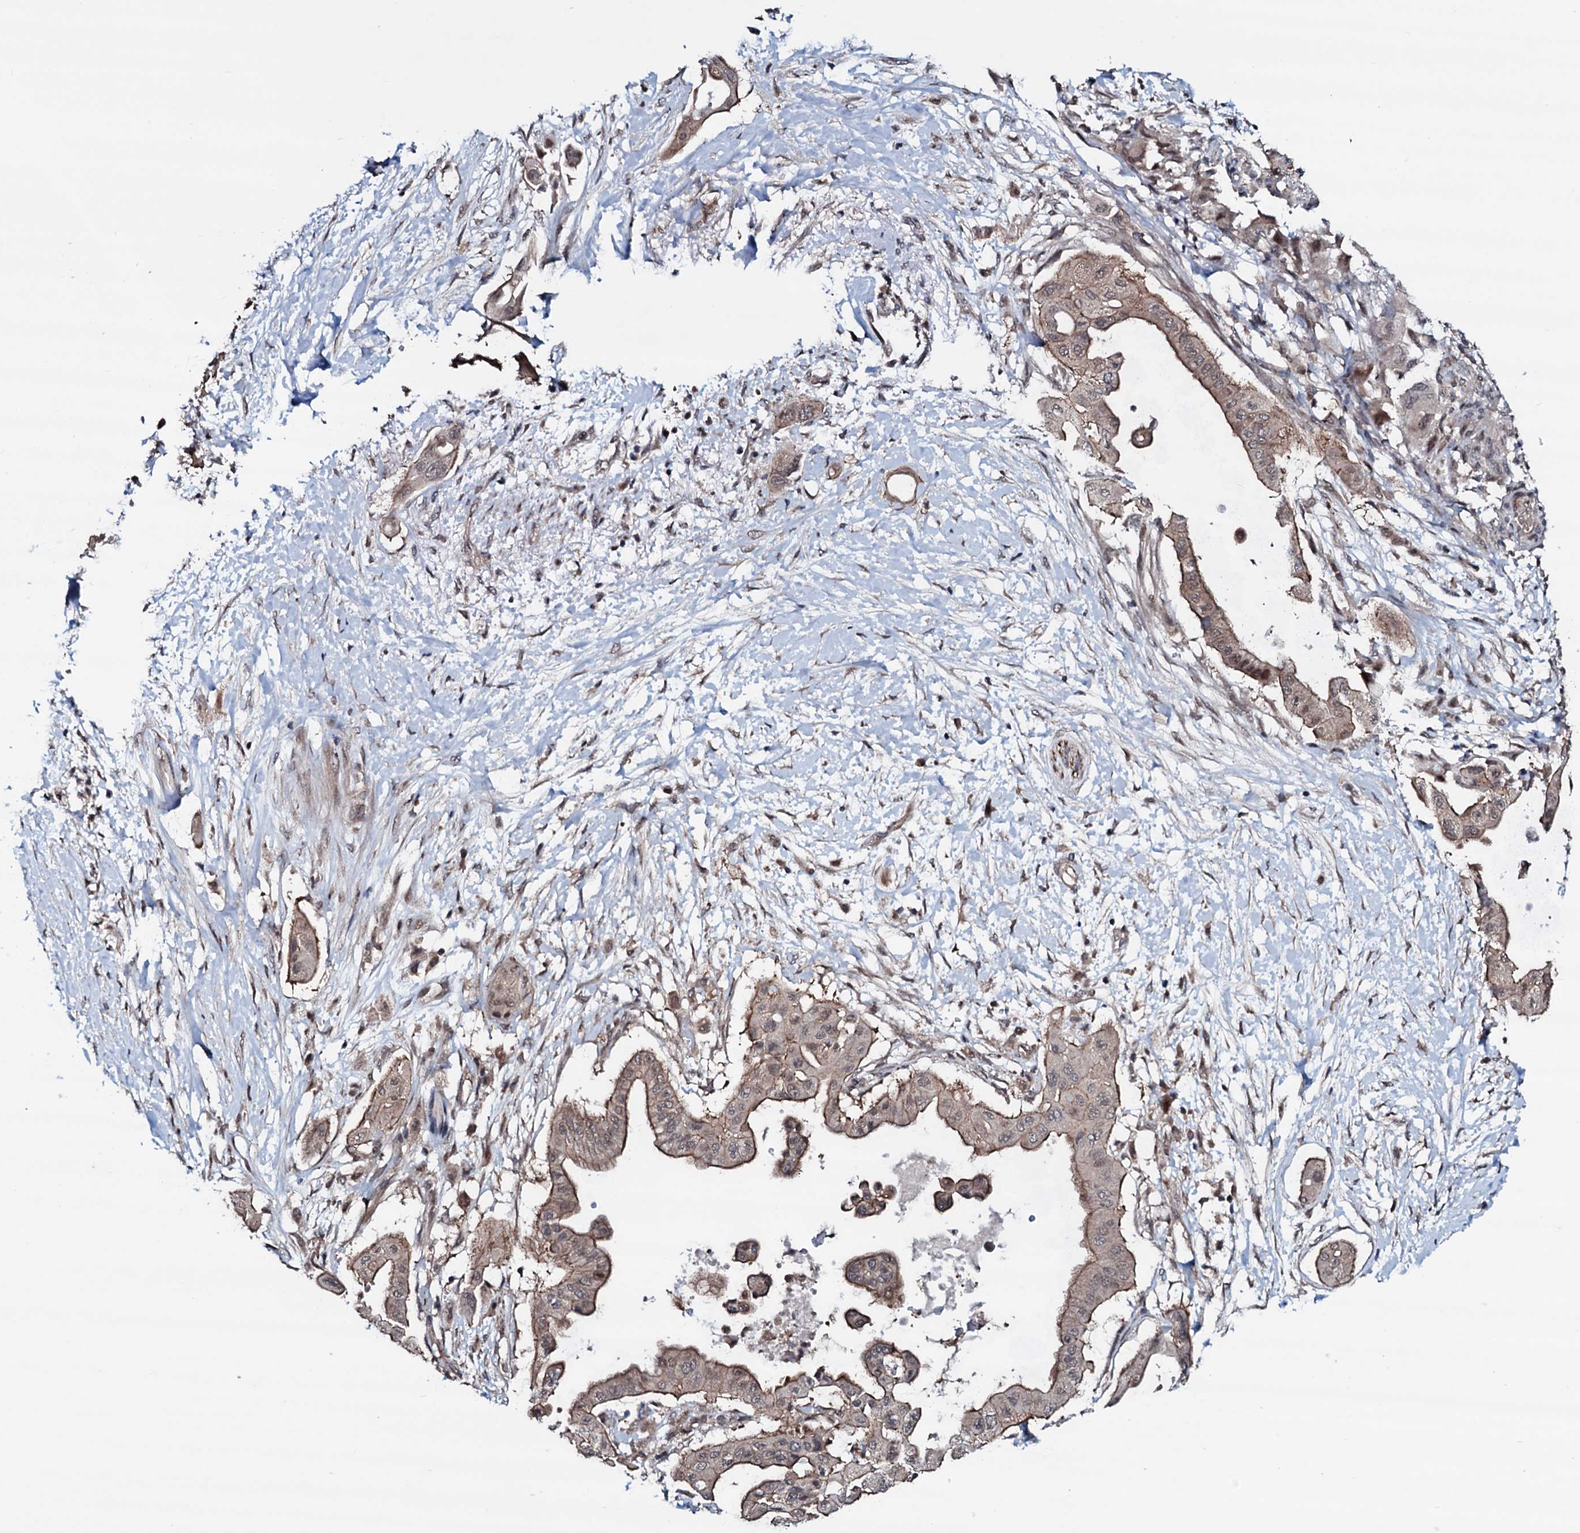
{"staining": {"intensity": "moderate", "quantity": ">75%", "location": "cytoplasmic/membranous"}, "tissue": "pancreatic cancer", "cell_type": "Tumor cells", "image_type": "cancer", "snomed": [{"axis": "morphology", "description": "Adenocarcinoma, NOS"}, {"axis": "topography", "description": "Pancreas"}], "caption": "Immunohistochemistry (IHC) histopathology image of human pancreatic adenocarcinoma stained for a protein (brown), which displays medium levels of moderate cytoplasmic/membranous expression in approximately >75% of tumor cells.", "gene": "OGFOD2", "patient": {"sex": "male", "age": 68}}